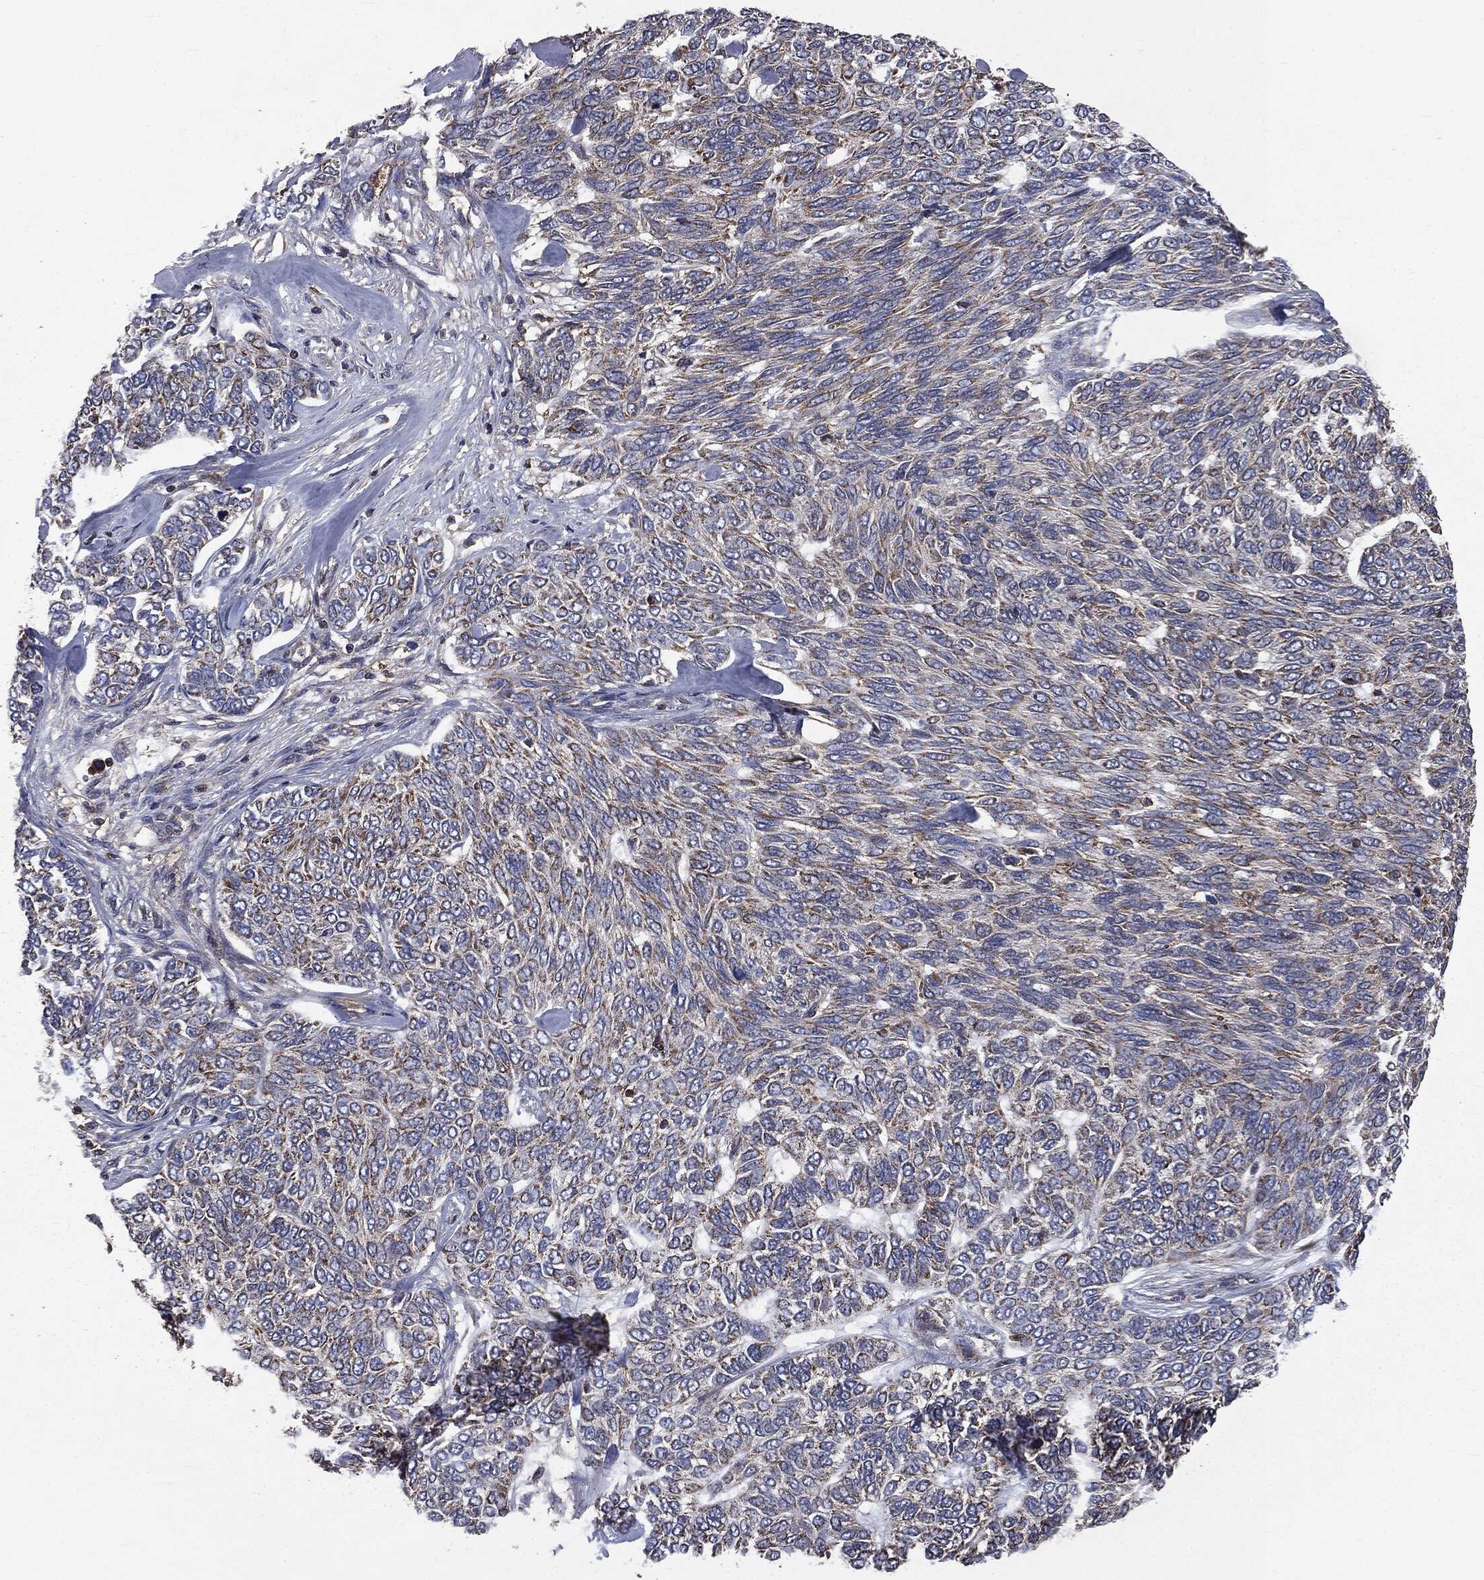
{"staining": {"intensity": "moderate", "quantity": "25%-75%", "location": "cytoplasmic/membranous"}, "tissue": "skin cancer", "cell_type": "Tumor cells", "image_type": "cancer", "snomed": [{"axis": "morphology", "description": "Basal cell carcinoma"}, {"axis": "topography", "description": "Skin"}], "caption": "The micrograph displays a brown stain indicating the presence of a protein in the cytoplasmic/membranous of tumor cells in skin basal cell carcinoma.", "gene": "MAPK6", "patient": {"sex": "female", "age": 65}}